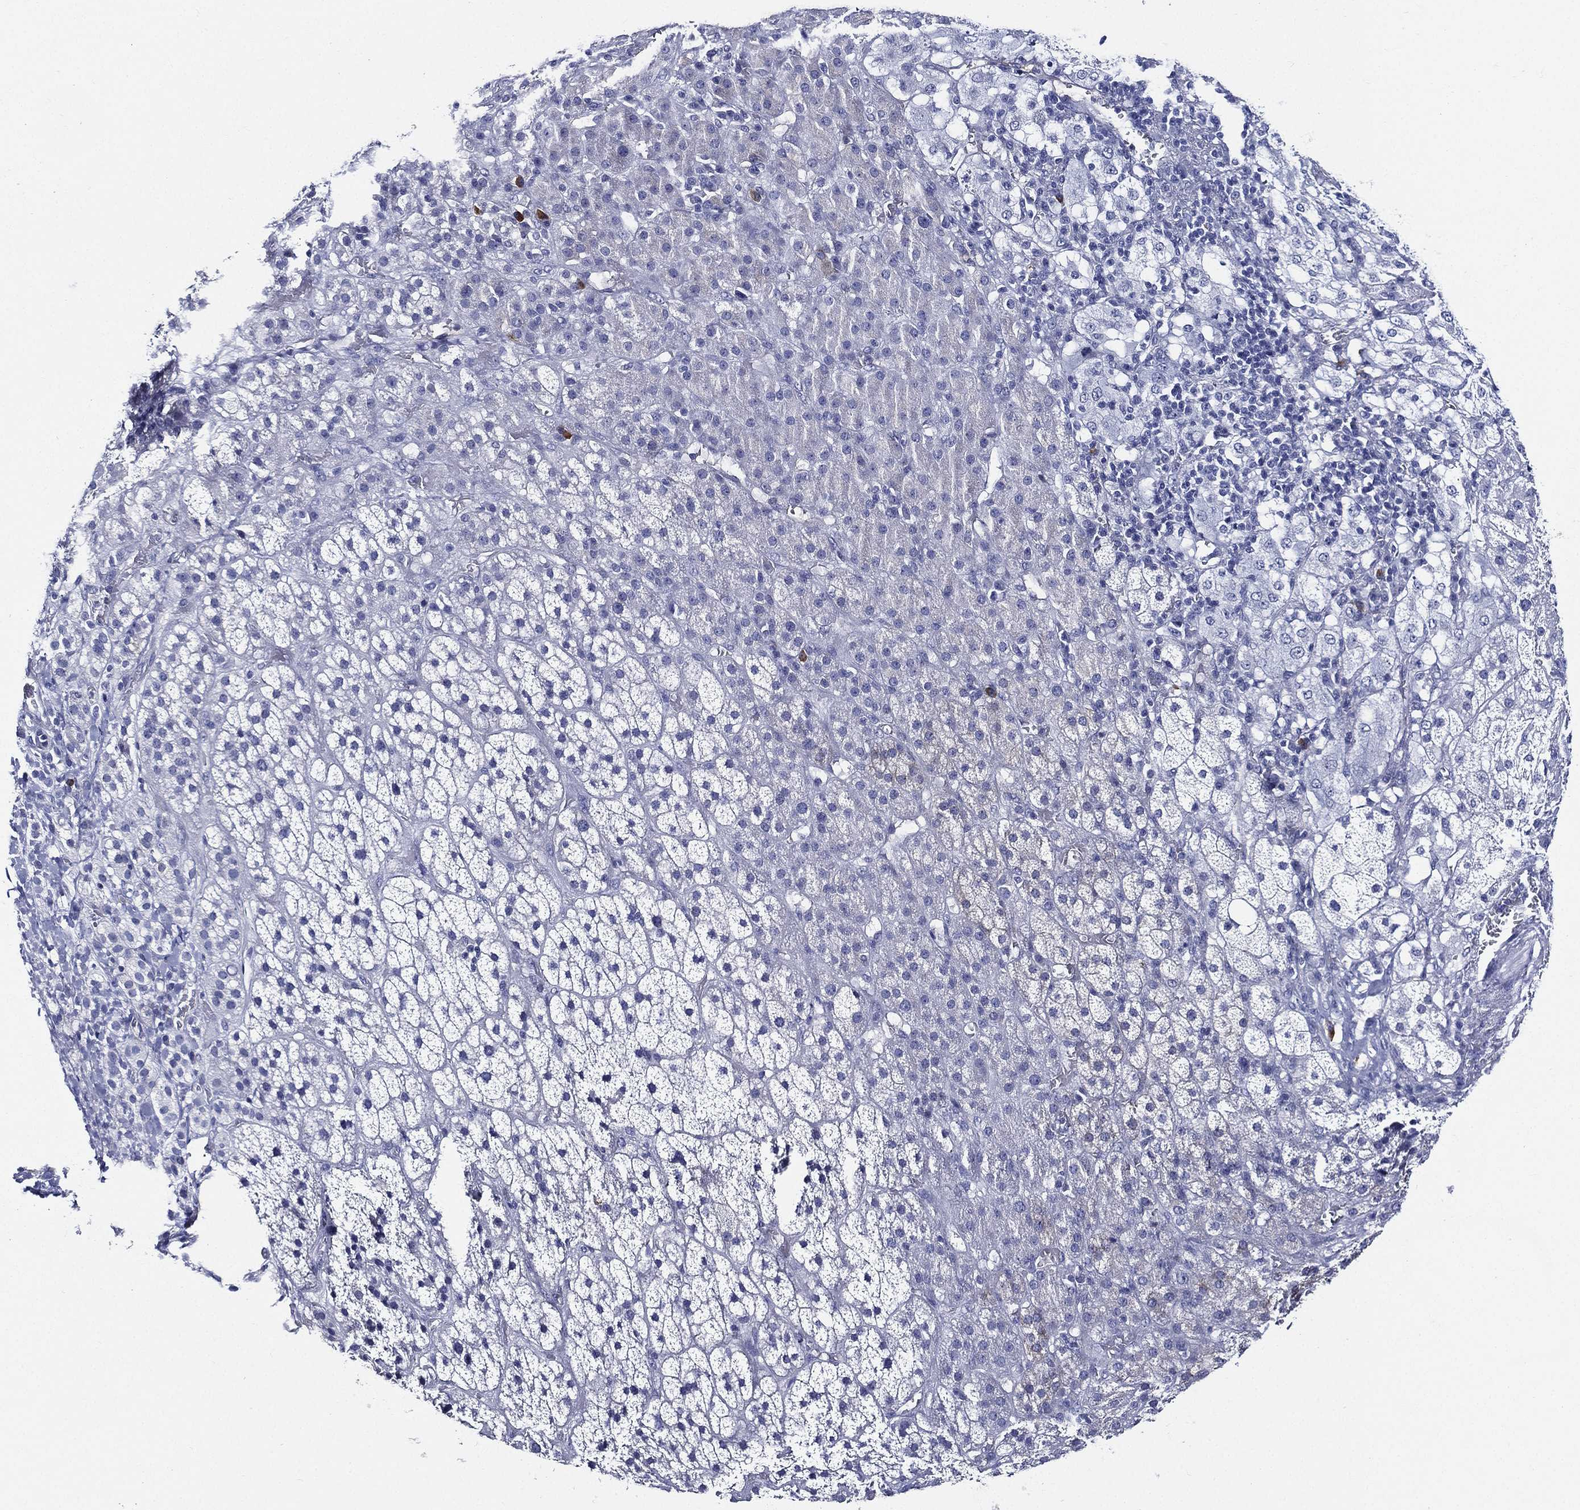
{"staining": {"intensity": "negative", "quantity": "none", "location": "none"}, "tissue": "adrenal gland", "cell_type": "Glandular cells", "image_type": "normal", "snomed": [{"axis": "morphology", "description": "Normal tissue, NOS"}, {"axis": "topography", "description": "Adrenal gland"}], "caption": "The micrograph exhibits no staining of glandular cells in benign adrenal gland.", "gene": "NEDD9", "patient": {"sex": "male", "age": 70}}